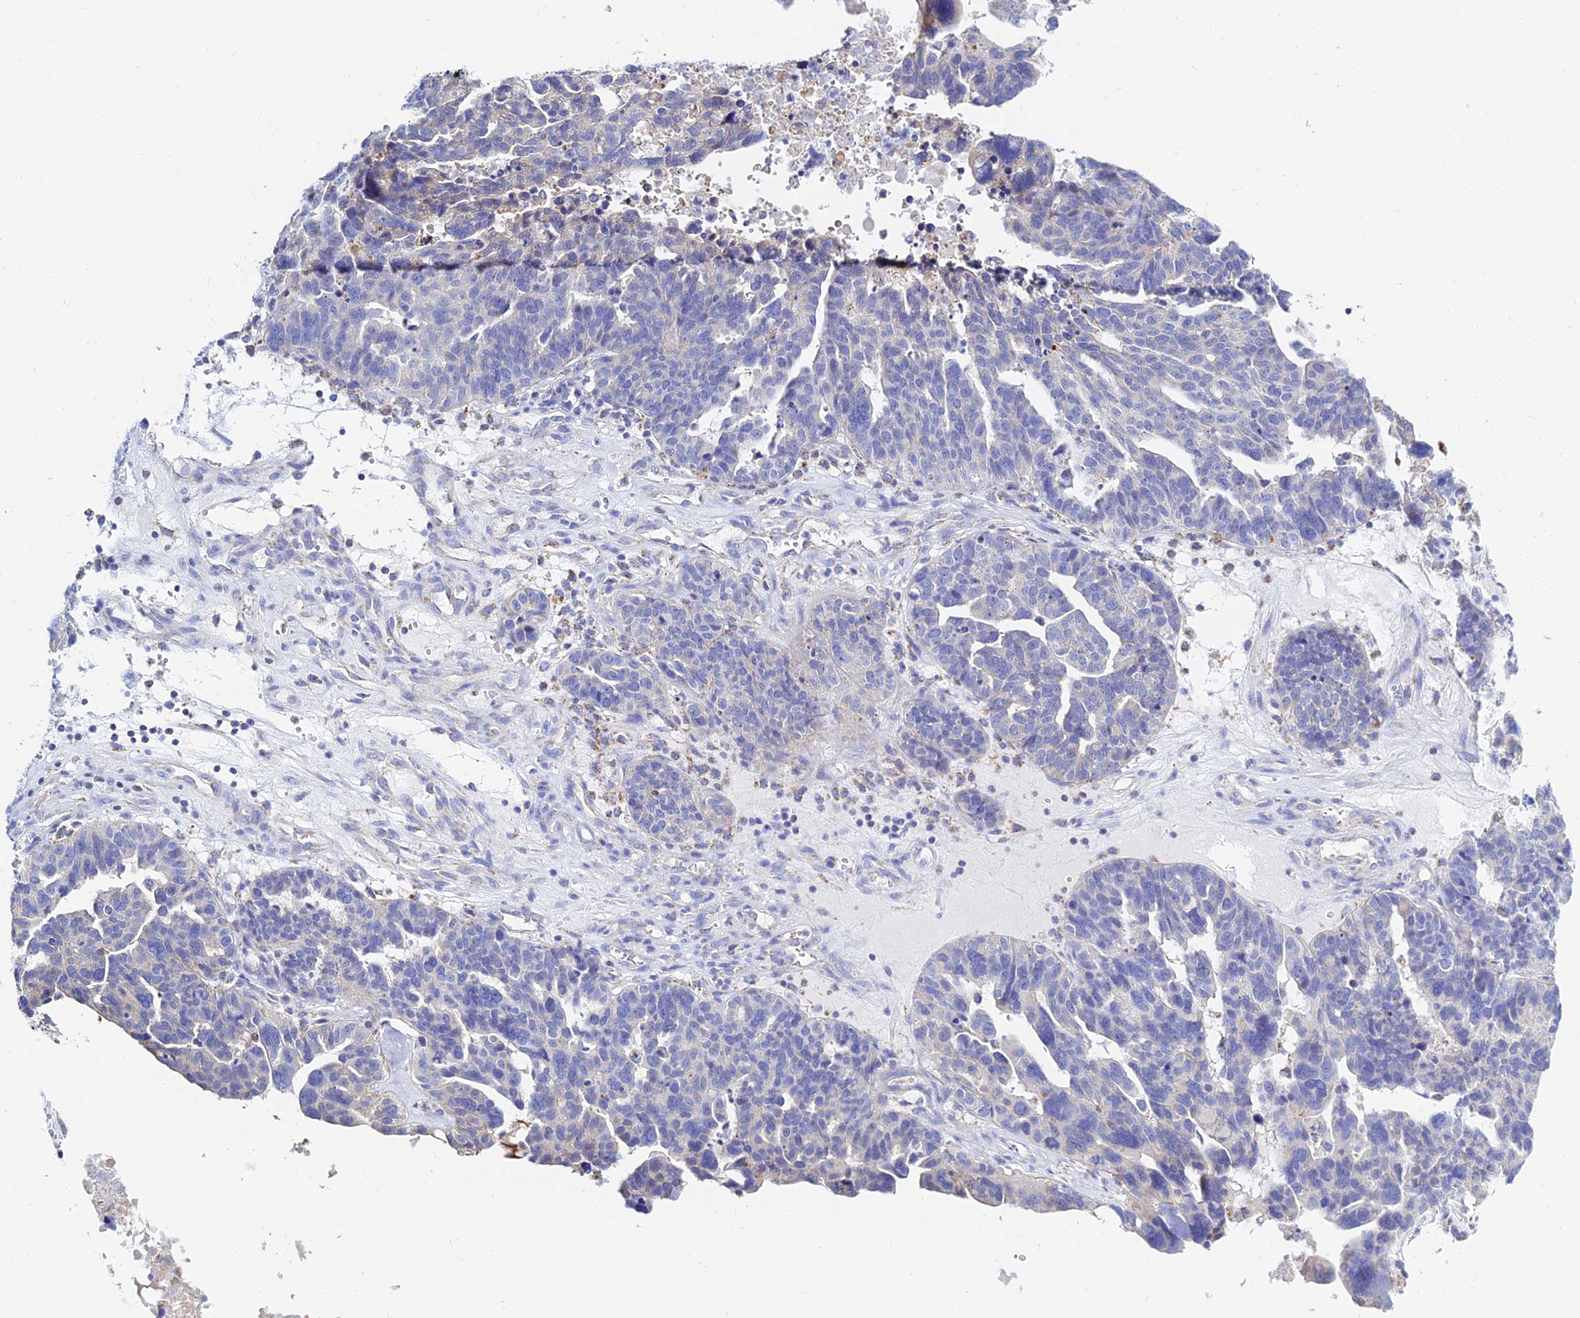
{"staining": {"intensity": "negative", "quantity": "none", "location": "none"}, "tissue": "ovarian cancer", "cell_type": "Tumor cells", "image_type": "cancer", "snomed": [{"axis": "morphology", "description": "Cystadenocarcinoma, serous, NOS"}, {"axis": "topography", "description": "Ovary"}], "caption": "High magnification brightfield microscopy of ovarian serous cystadenocarcinoma stained with DAB (3,3'-diaminobenzidine) (brown) and counterstained with hematoxylin (blue): tumor cells show no significant positivity. Brightfield microscopy of immunohistochemistry stained with DAB (3,3'-diaminobenzidine) (brown) and hematoxylin (blue), captured at high magnification.", "gene": "MGST1", "patient": {"sex": "female", "age": 59}}